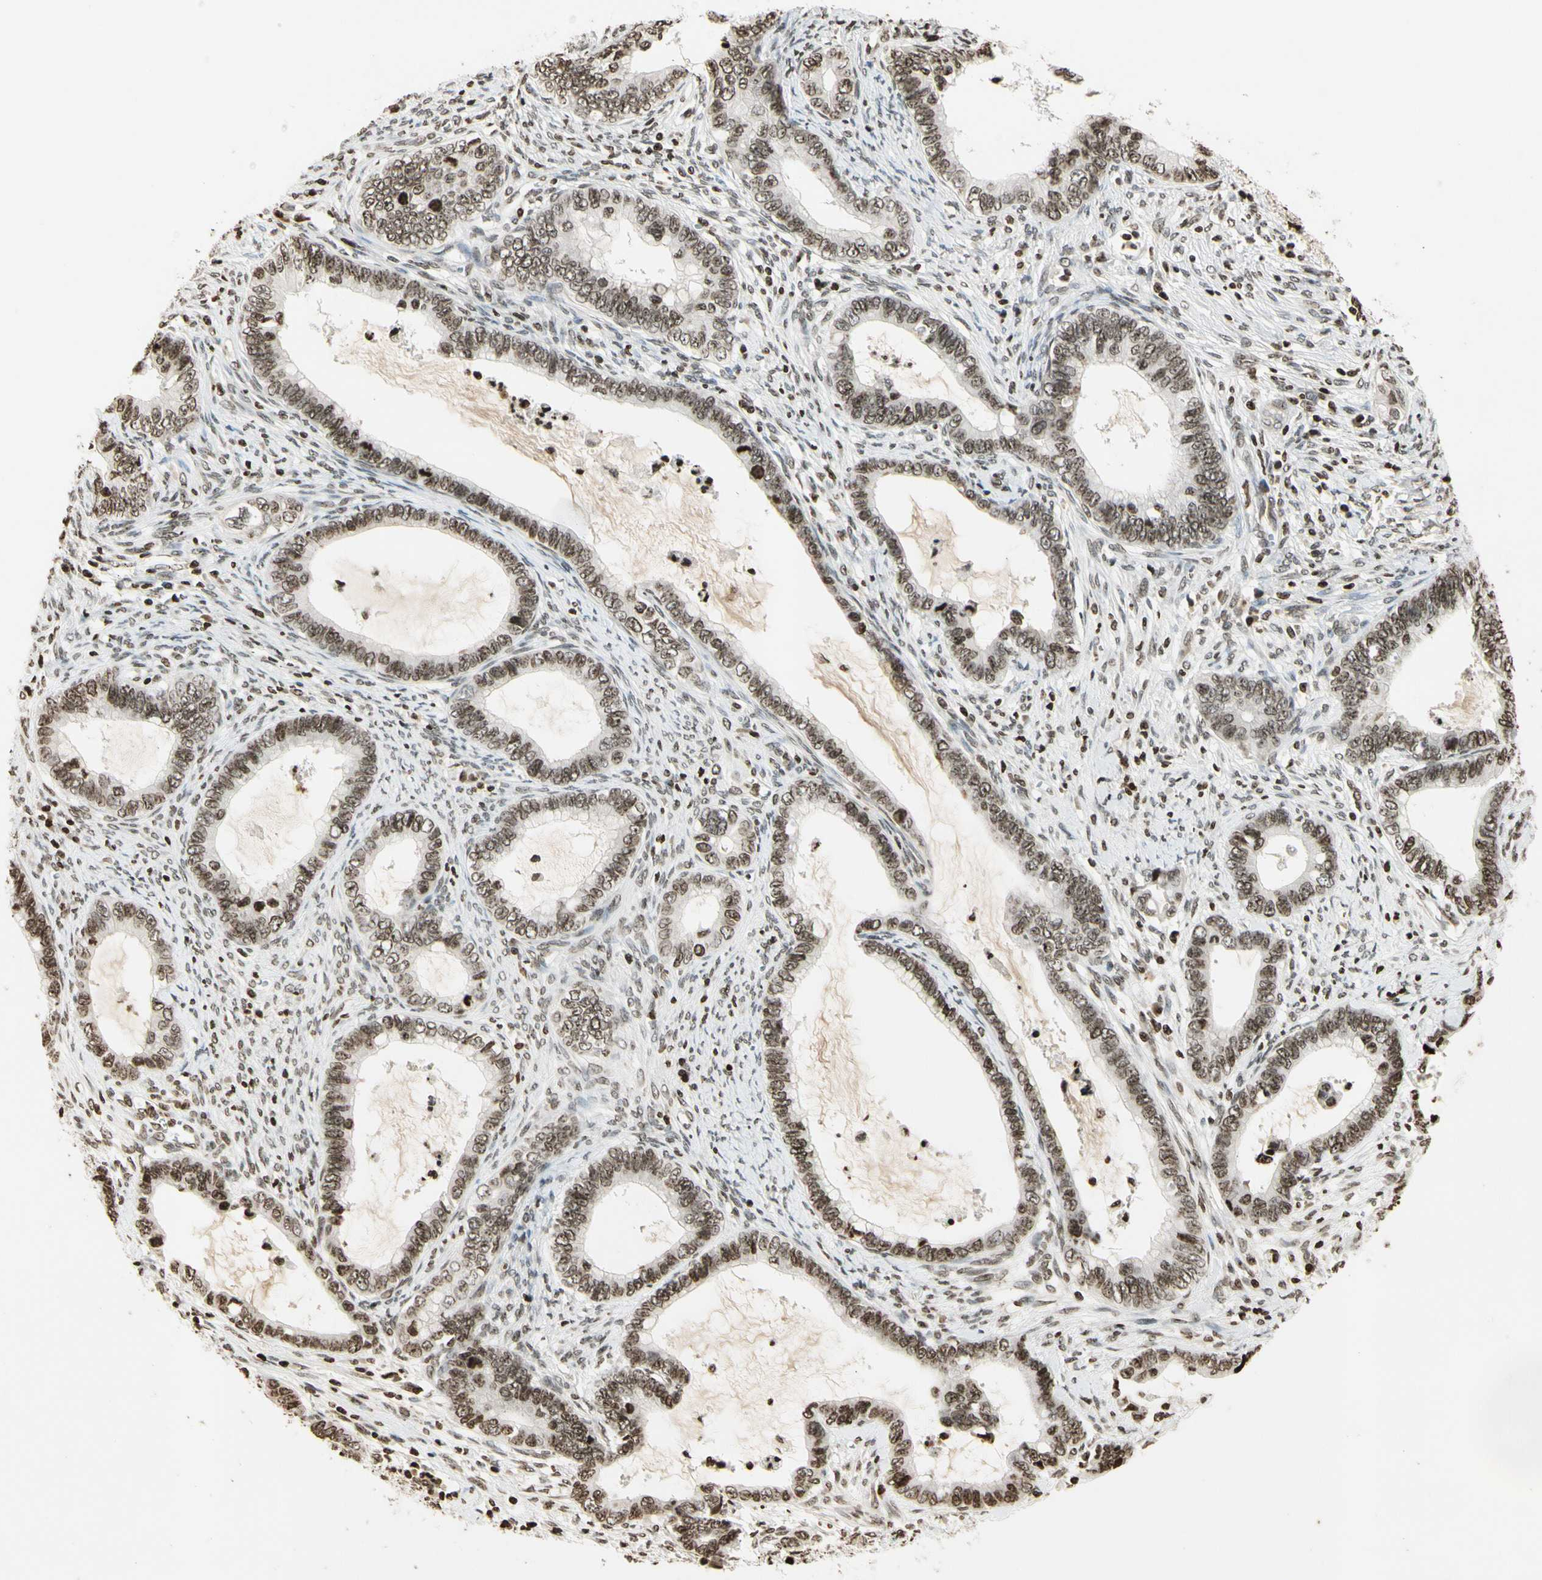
{"staining": {"intensity": "moderate", "quantity": ">75%", "location": "nuclear"}, "tissue": "cervical cancer", "cell_type": "Tumor cells", "image_type": "cancer", "snomed": [{"axis": "morphology", "description": "Adenocarcinoma, NOS"}, {"axis": "topography", "description": "Cervix"}], "caption": "Immunohistochemical staining of human cervical adenocarcinoma shows medium levels of moderate nuclear protein staining in approximately >75% of tumor cells.", "gene": "RORA", "patient": {"sex": "female", "age": 44}}